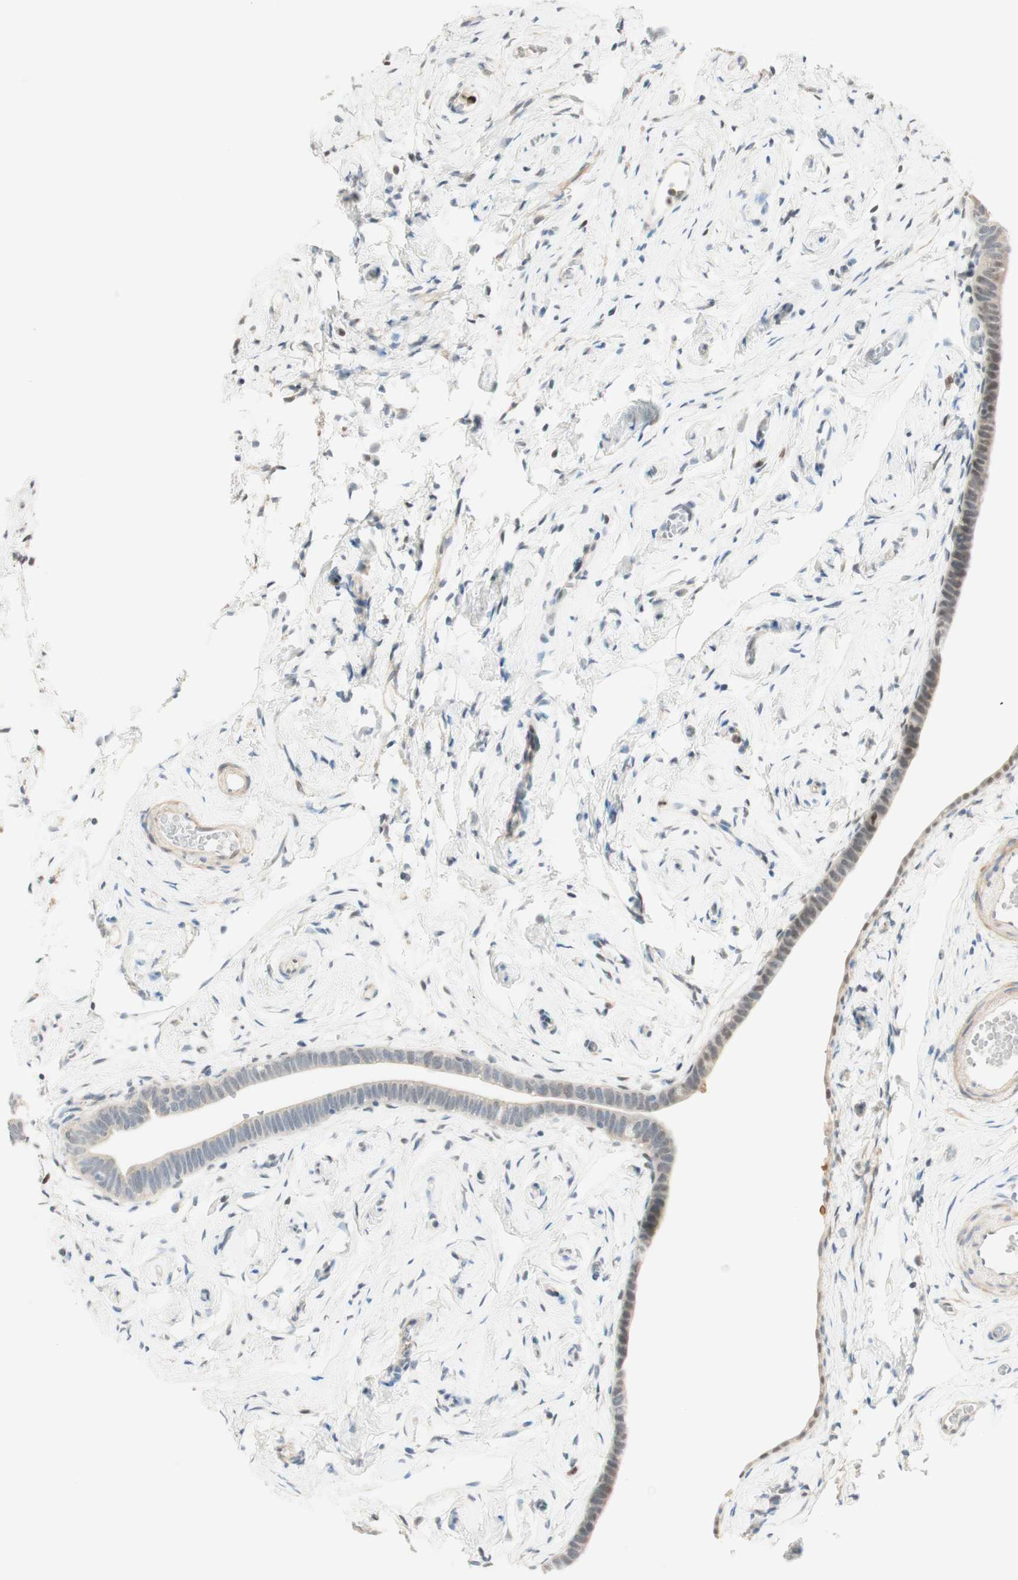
{"staining": {"intensity": "weak", "quantity": "25%-75%", "location": "cytoplasmic/membranous,nuclear"}, "tissue": "fallopian tube", "cell_type": "Glandular cells", "image_type": "normal", "snomed": [{"axis": "morphology", "description": "Normal tissue, NOS"}, {"axis": "topography", "description": "Fallopian tube"}], "caption": "Glandular cells show weak cytoplasmic/membranous,nuclear staining in approximately 25%-75% of cells in benign fallopian tube. Using DAB (3,3'-diaminobenzidine) (brown) and hematoxylin (blue) stains, captured at high magnification using brightfield microscopy.", "gene": "RFNG", "patient": {"sex": "female", "age": 71}}